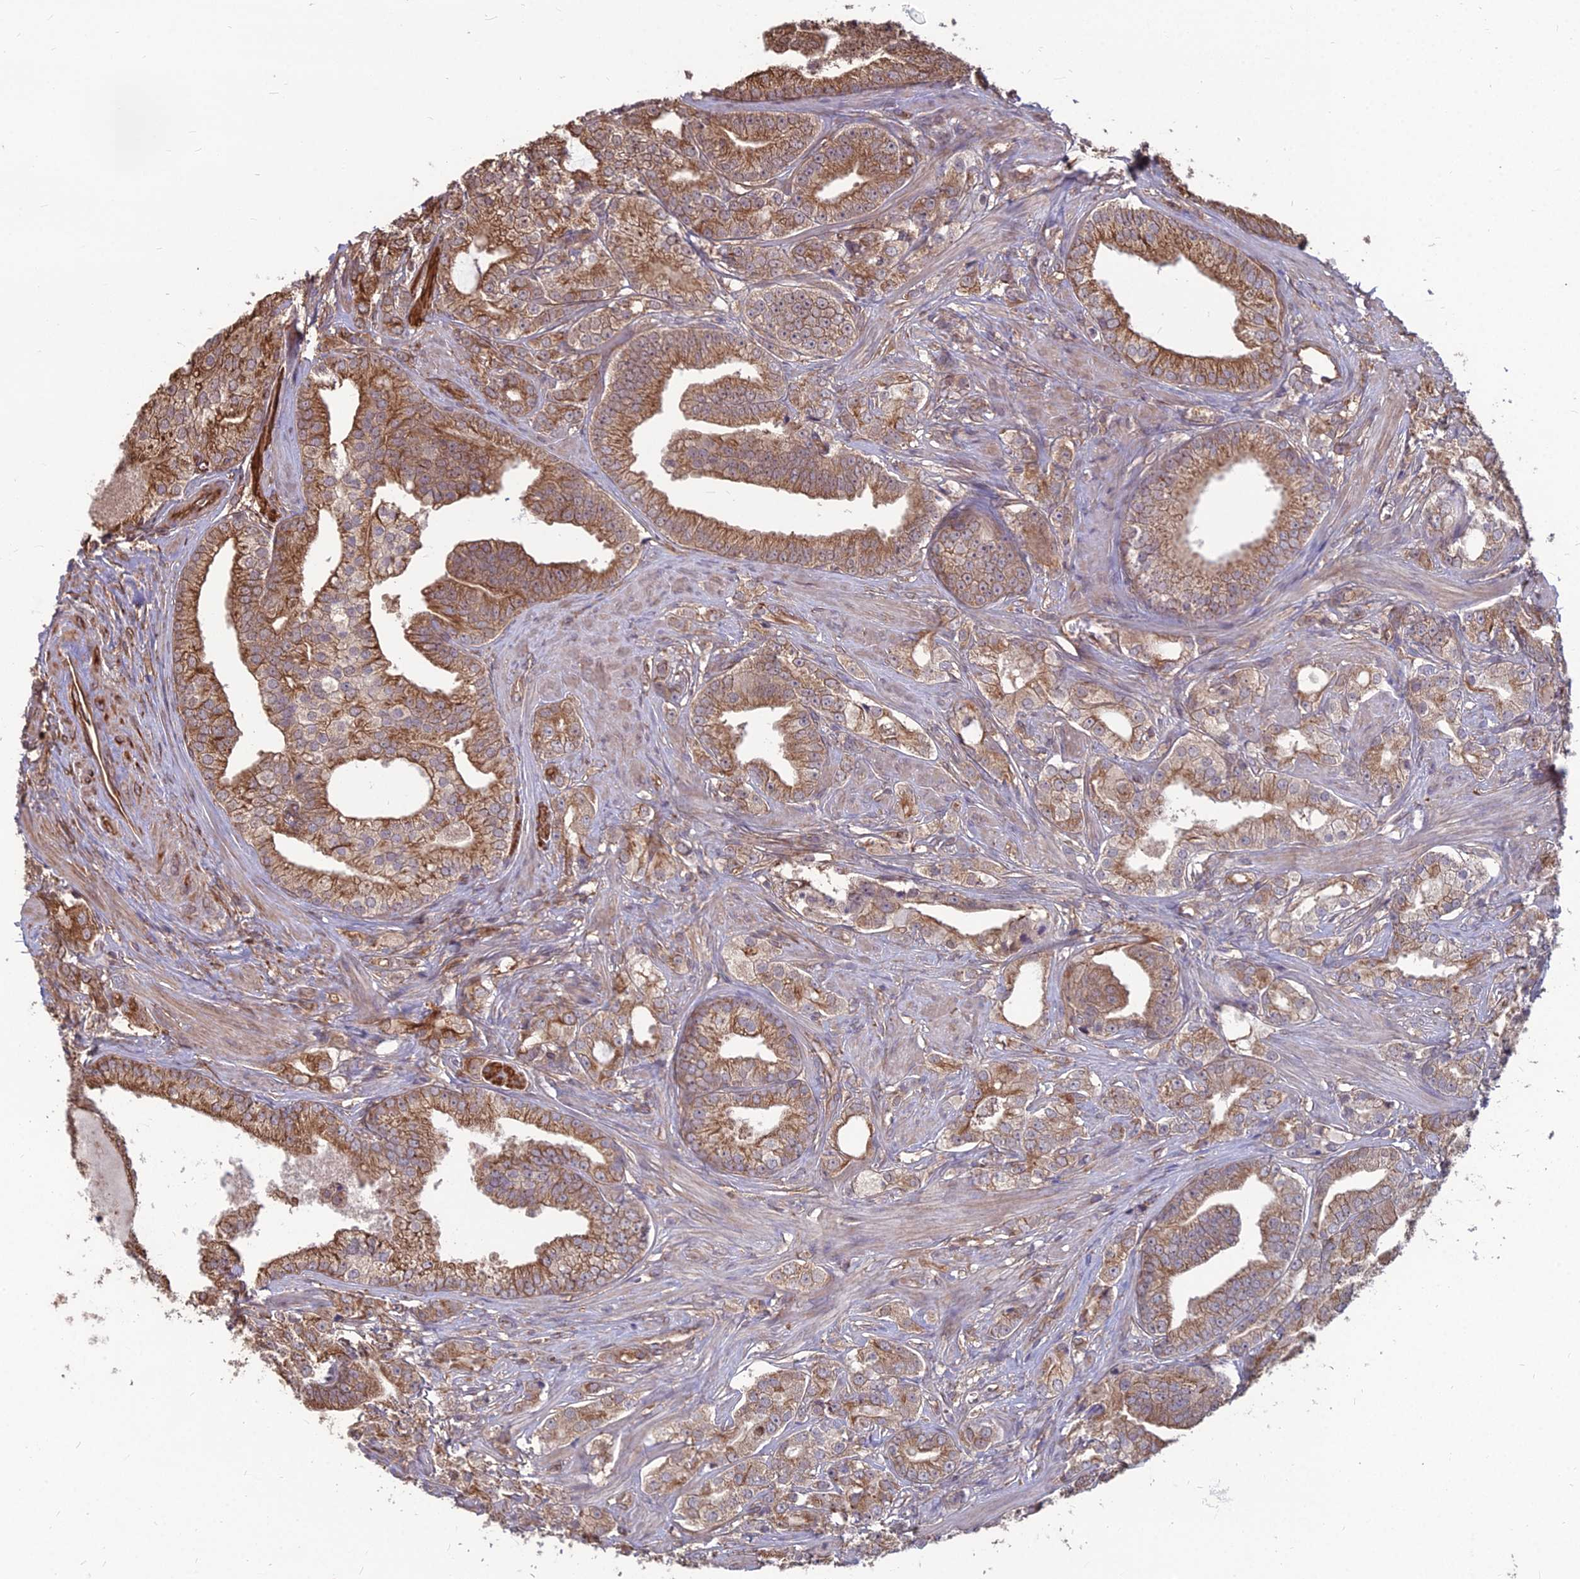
{"staining": {"intensity": "moderate", "quantity": ">75%", "location": "cytoplasmic/membranous"}, "tissue": "prostate cancer", "cell_type": "Tumor cells", "image_type": "cancer", "snomed": [{"axis": "morphology", "description": "Adenocarcinoma, High grade"}, {"axis": "topography", "description": "Prostate"}], "caption": "Protein staining of prostate high-grade adenocarcinoma tissue reveals moderate cytoplasmic/membranous staining in approximately >75% of tumor cells.", "gene": "LSM6", "patient": {"sex": "male", "age": 50}}